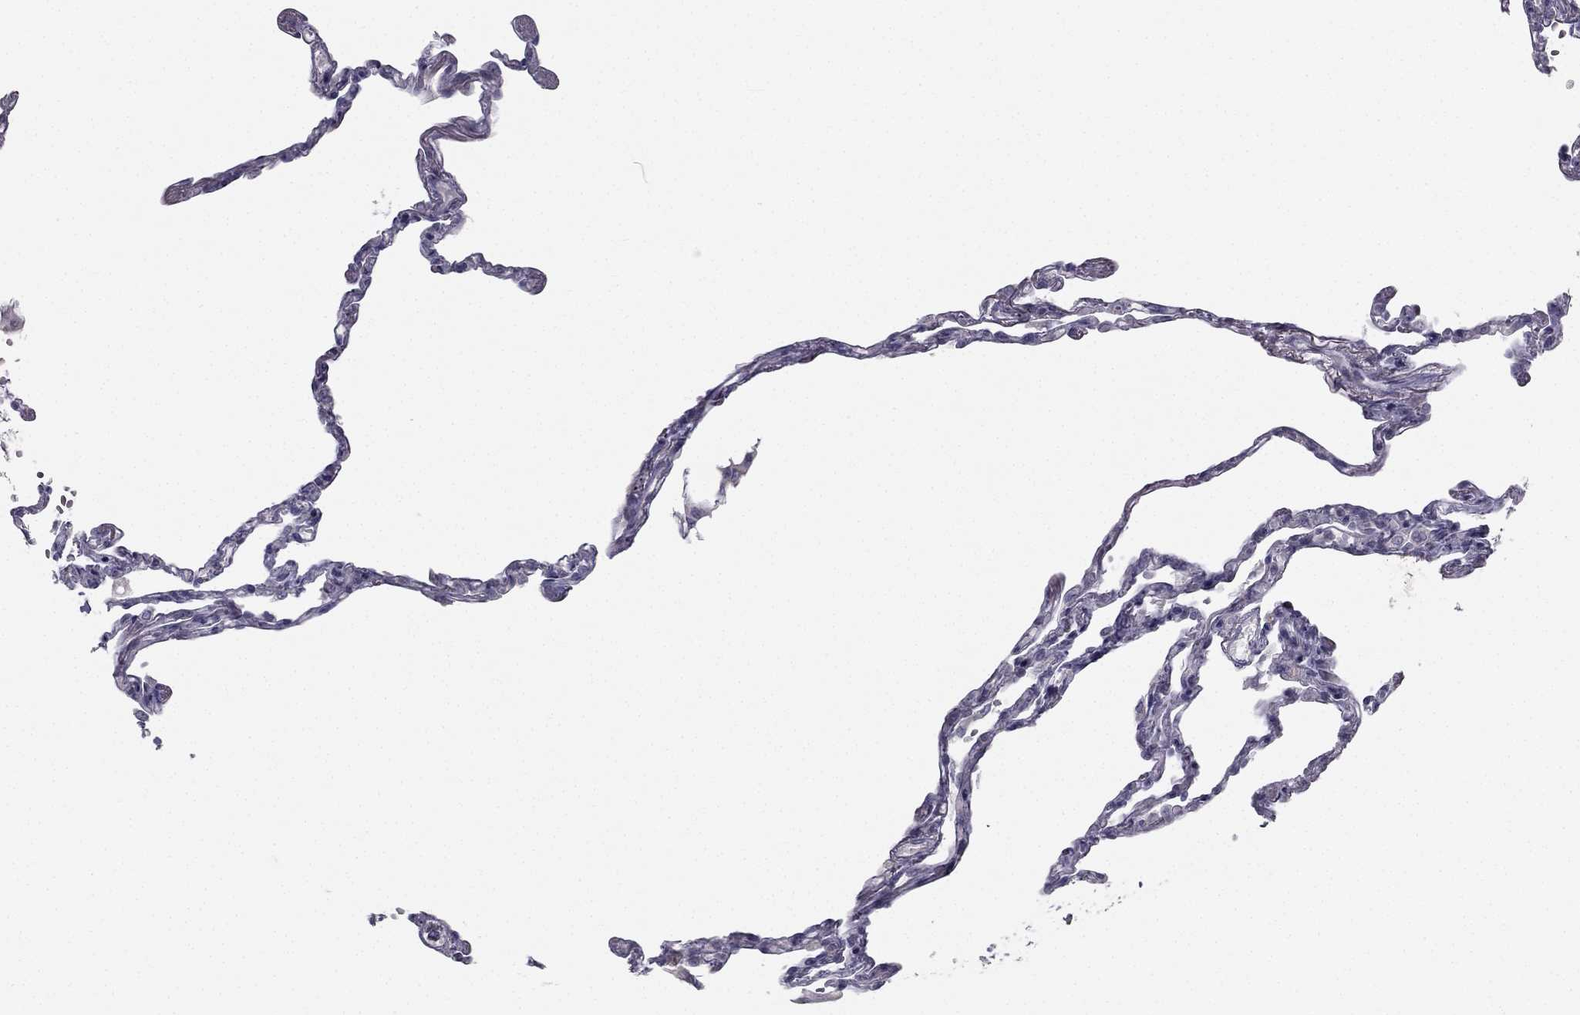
{"staining": {"intensity": "negative", "quantity": "none", "location": "none"}, "tissue": "lung", "cell_type": "Alveolar cells", "image_type": "normal", "snomed": [{"axis": "morphology", "description": "Normal tissue, NOS"}, {"axis": "topography", "description": "Lung"}], "caption": "High magnification brightfield microscopy of unremarkable lung stained with DAB (3,3'-diaminobenzidine) (brown) and counterstained with hematoxylin (blue): alveolar cells show no significant expression. Brightfield microscopy of immunohistochemistry (IHC) stained with DAB (3,3'-diaminobenzidine) (brown) and hematoxylin (blue), captured at high magnification.", "gene": "C5orf49", "patient": {"sex": "male", "age": 78}}